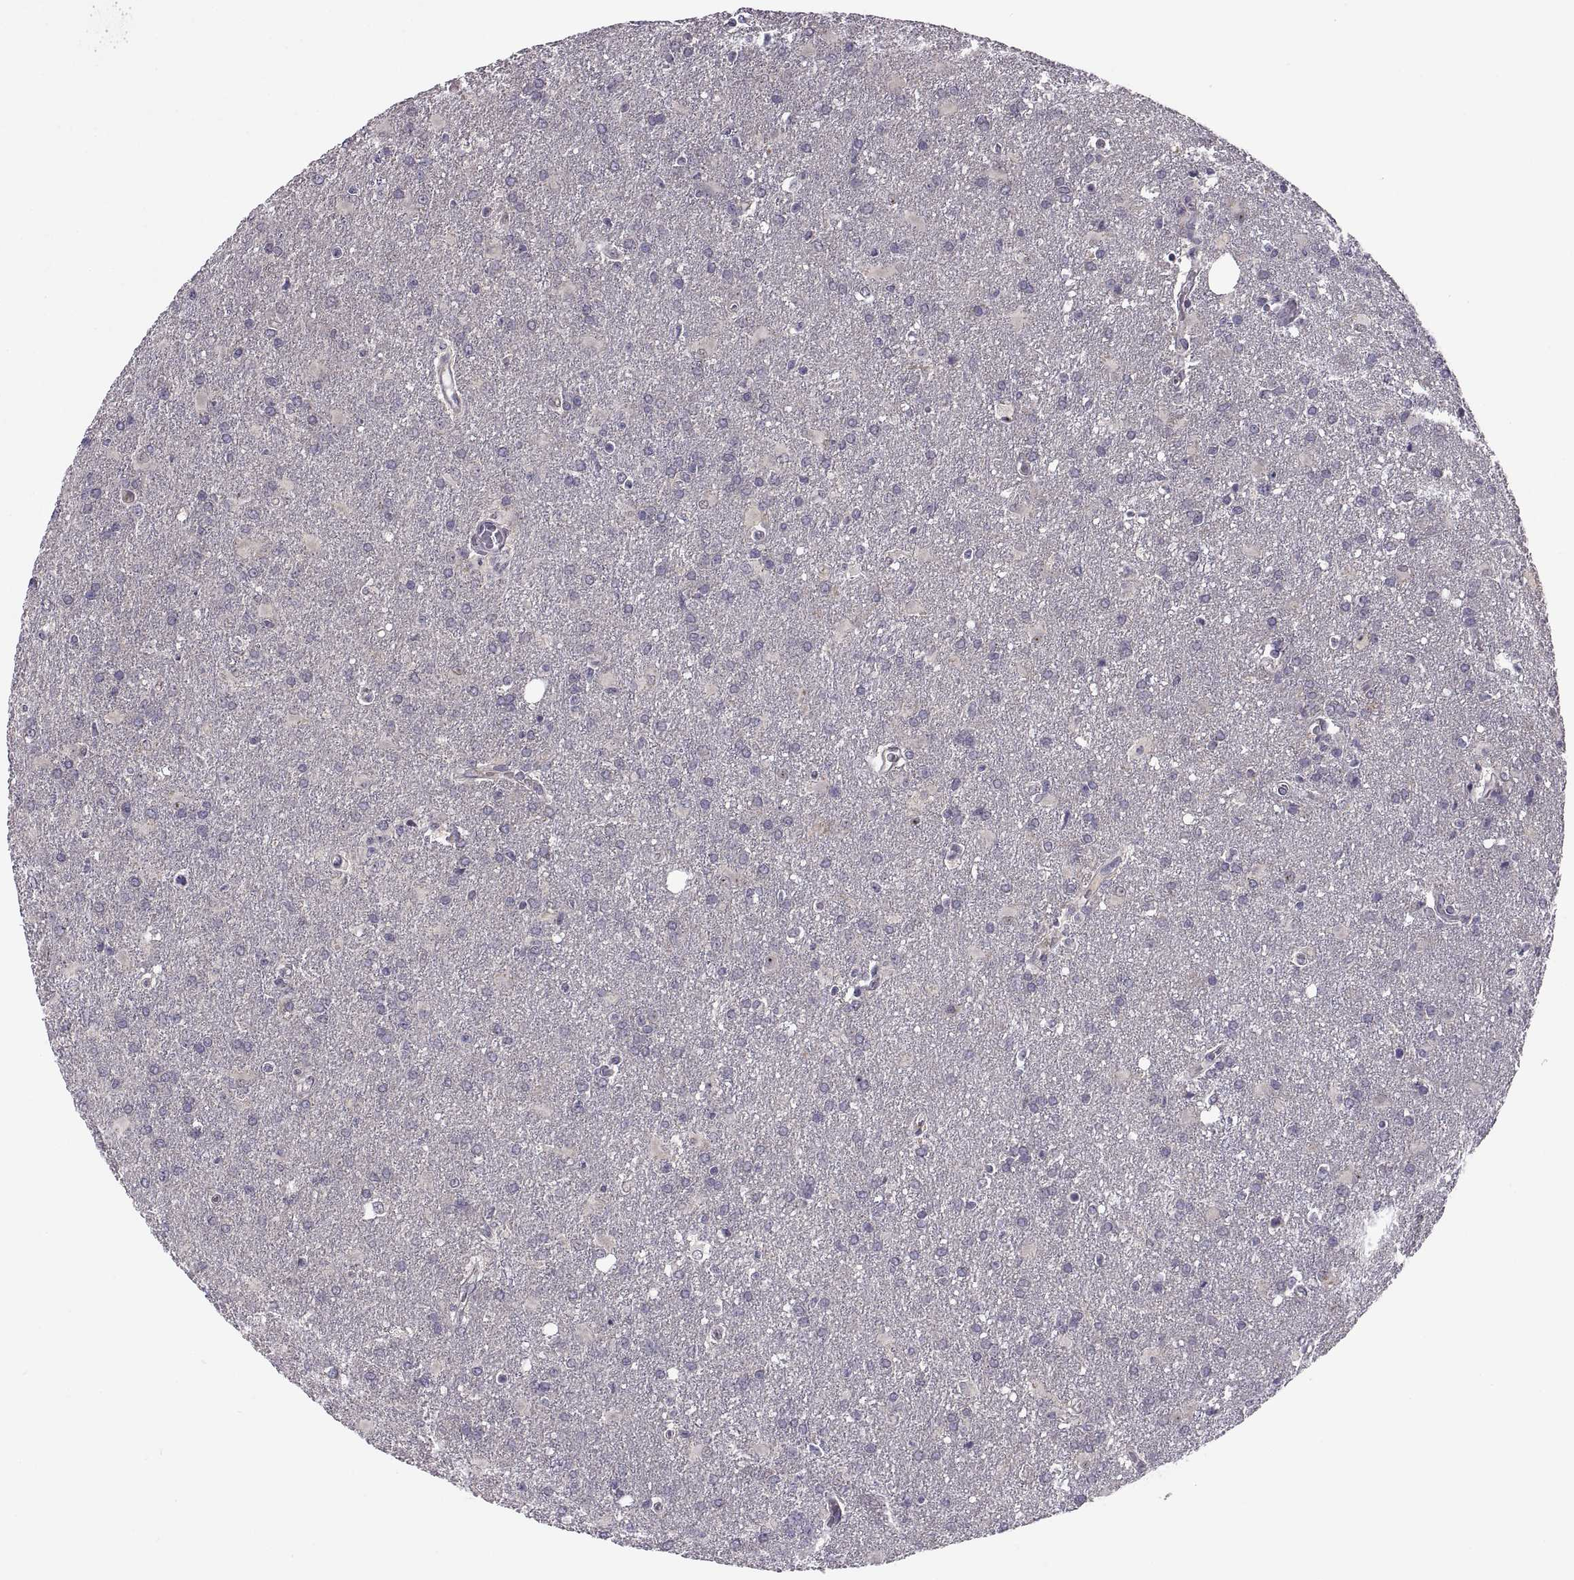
{"staining": {"intensity": "negative", "quantity": "none", "location": "none"}, "tissue": "glioma", "cell_type": "Tumor cells", "image_type": "cancer", "snomed": [{"axis": "morphology", "description": "Glioma, malignant, High grade"}, {"axis": "topography", "description": "Brain"}], "caption": "The photomicrograph demonstrates no staining of tumor cells in glioma. (Immunohistochemistry, brightfield microscopy, high magnification).", "gene": "ACSBG2", "patient": {"sex": "male", "age": 68}}